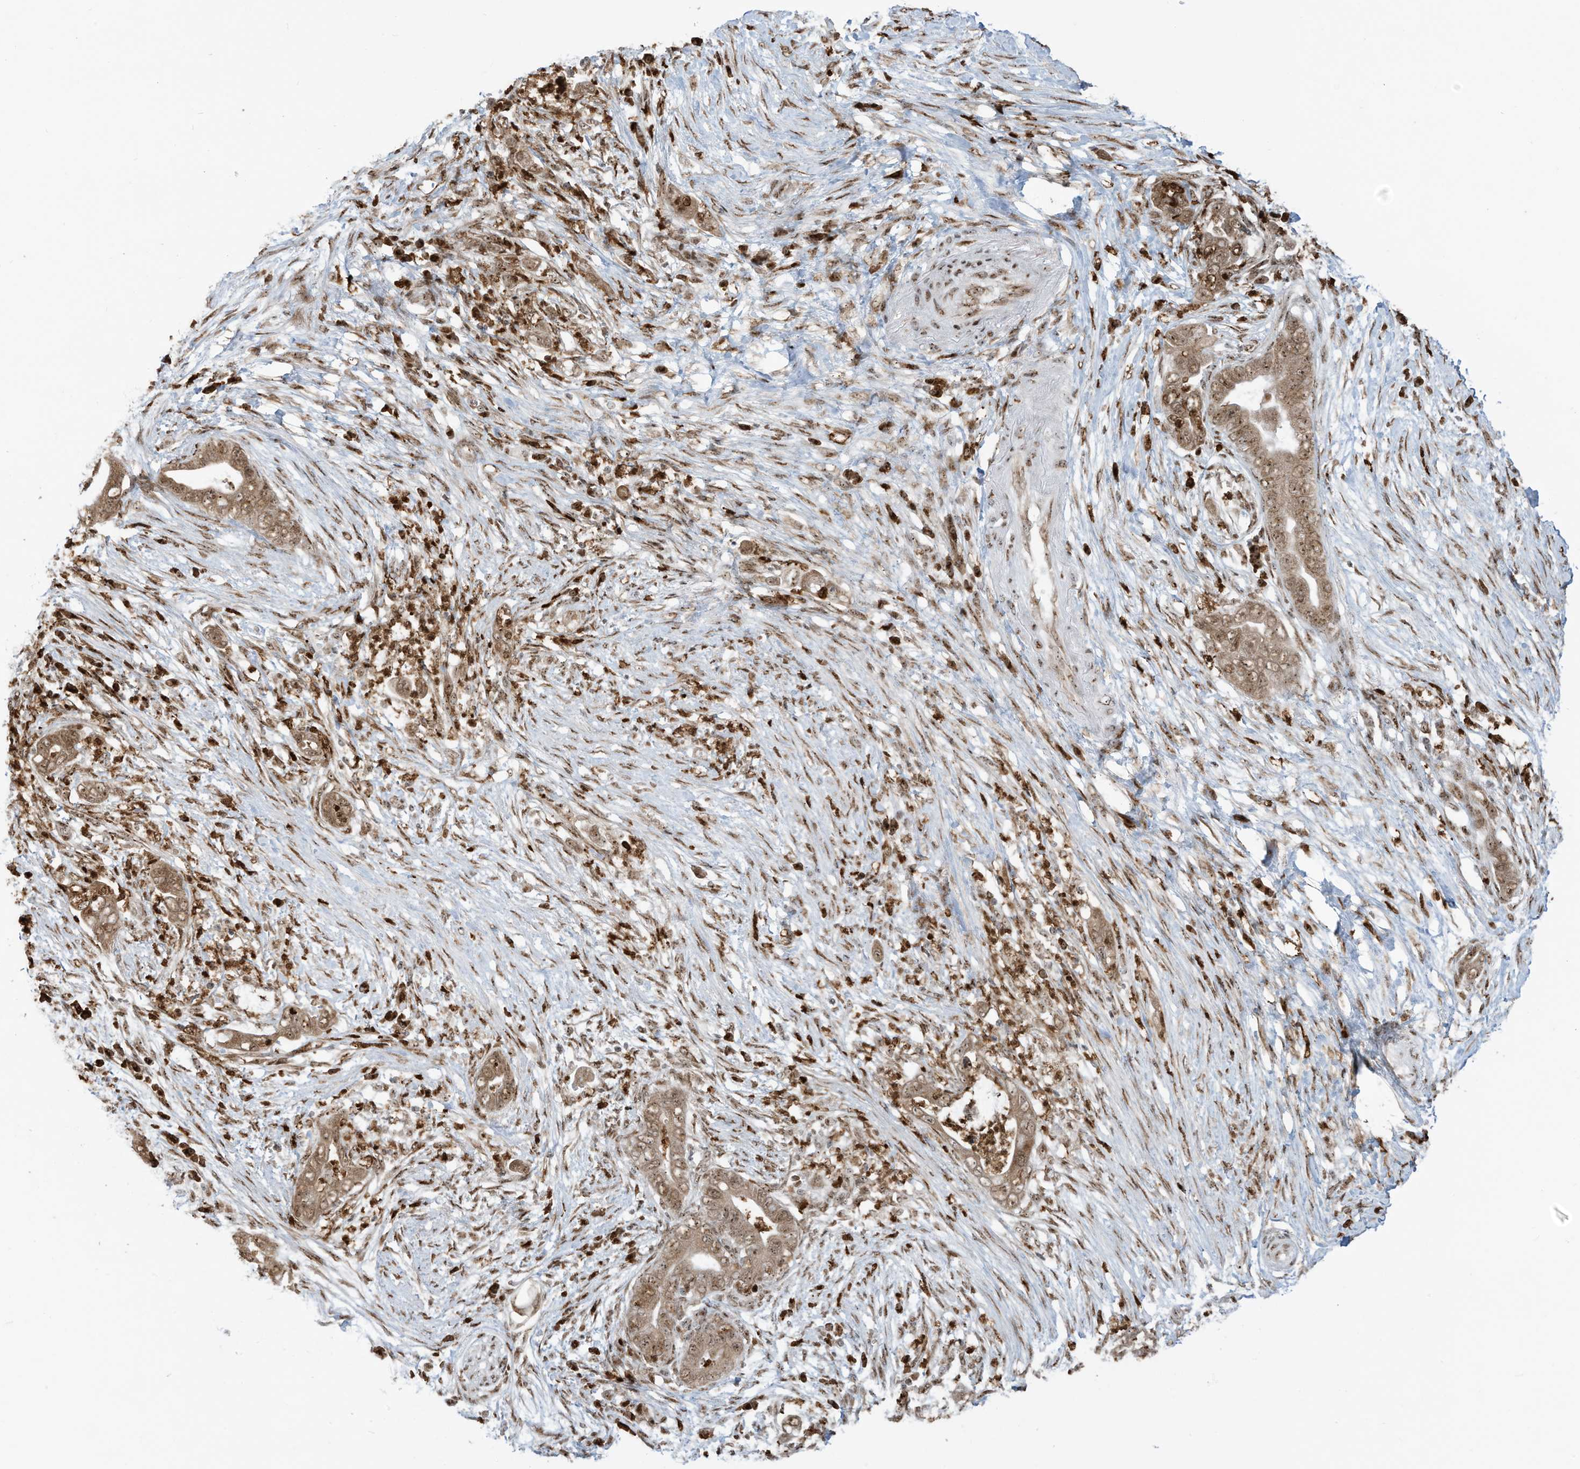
{"staining": {"intensity": "moderate", "quantity": ">75%", "location": "cytoplasmic/membranous,nuclear"}, "tissue": "pancreatic cancer", "cell_type": "Tumor cells", "image_type": "cancer", "snomed": [{"axis": "morphology", "description": "Adenocarcinoma, NOS"}, {"axis": "topography", "description": "Pancreas"}], "caption": "DAB (3,3'-diaminobenzidine) immunohistochemical staining of human adenocarcinoma (pancreatic) exhibits moderate cytoplasmic/membranous and nuclear protein positivity in about >75% of tumor cells. Nuclei are stained in blue.", "gene": "LBH", "patient": {"sex": "male", "age": 75}}